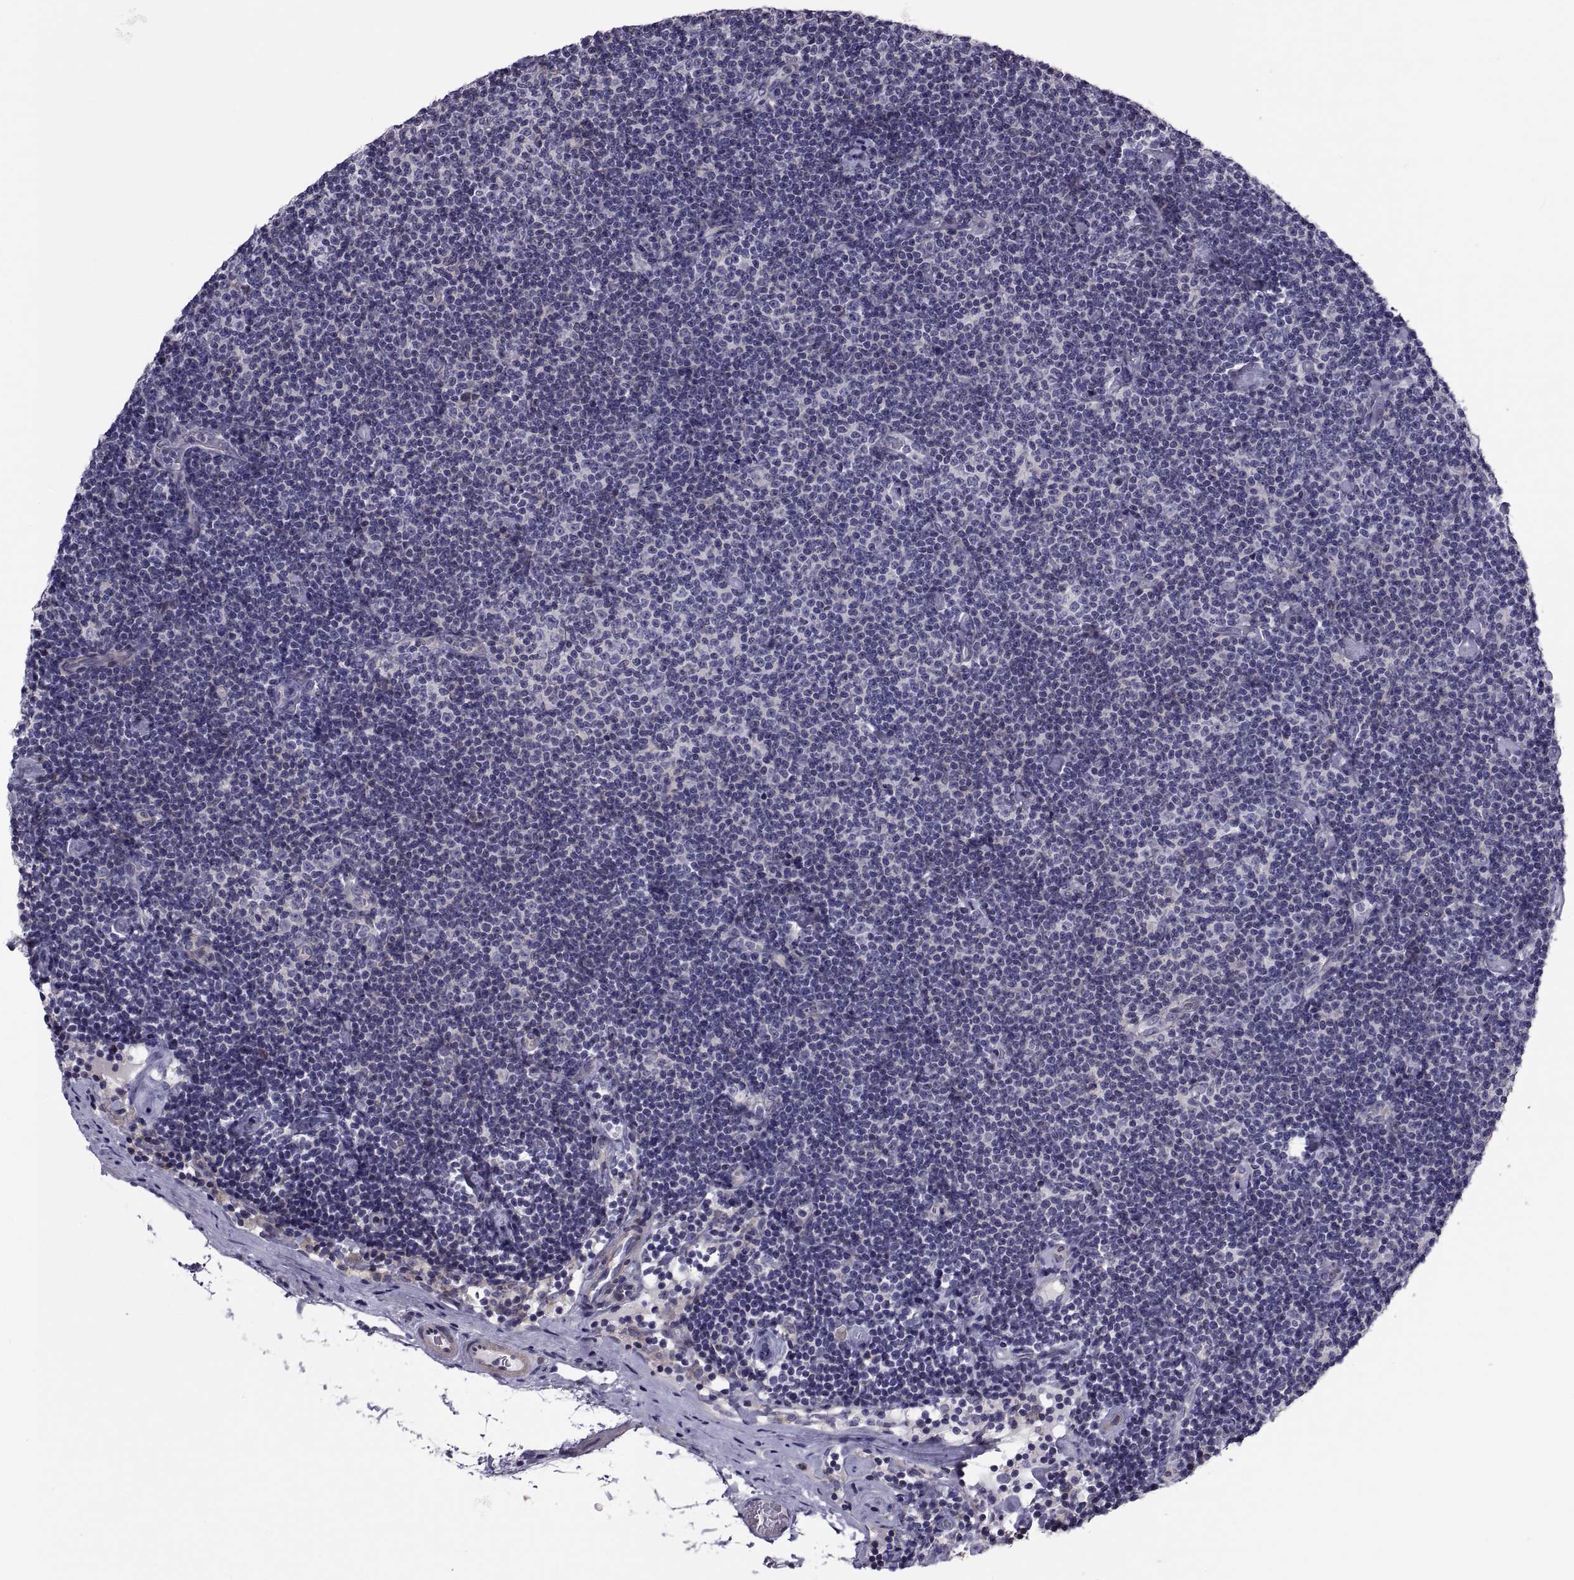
{"staining": {"intensity": "negative", "quantity": "none", "location": "none"}, "tissue": "lymphoma", "cell_type": "Tumor cells", "image_type": "cancer", "snomed": [{"axis": "morphology", "description": "Malignant lymphoma, non-Hodgkin's type, Low grade"}, {"axis": "topography", "description": "Lymph node"}], "caption": "There is no significant staining in tumor cells of malignant lymphoma, non-Hodgkin's type (low-grade). The staining is performed using DAB brown chromogen with nuclei counter-stained in using hematoxylin.", "gene": "ANO1", "patient": {"sex": "male", "age": 81}}